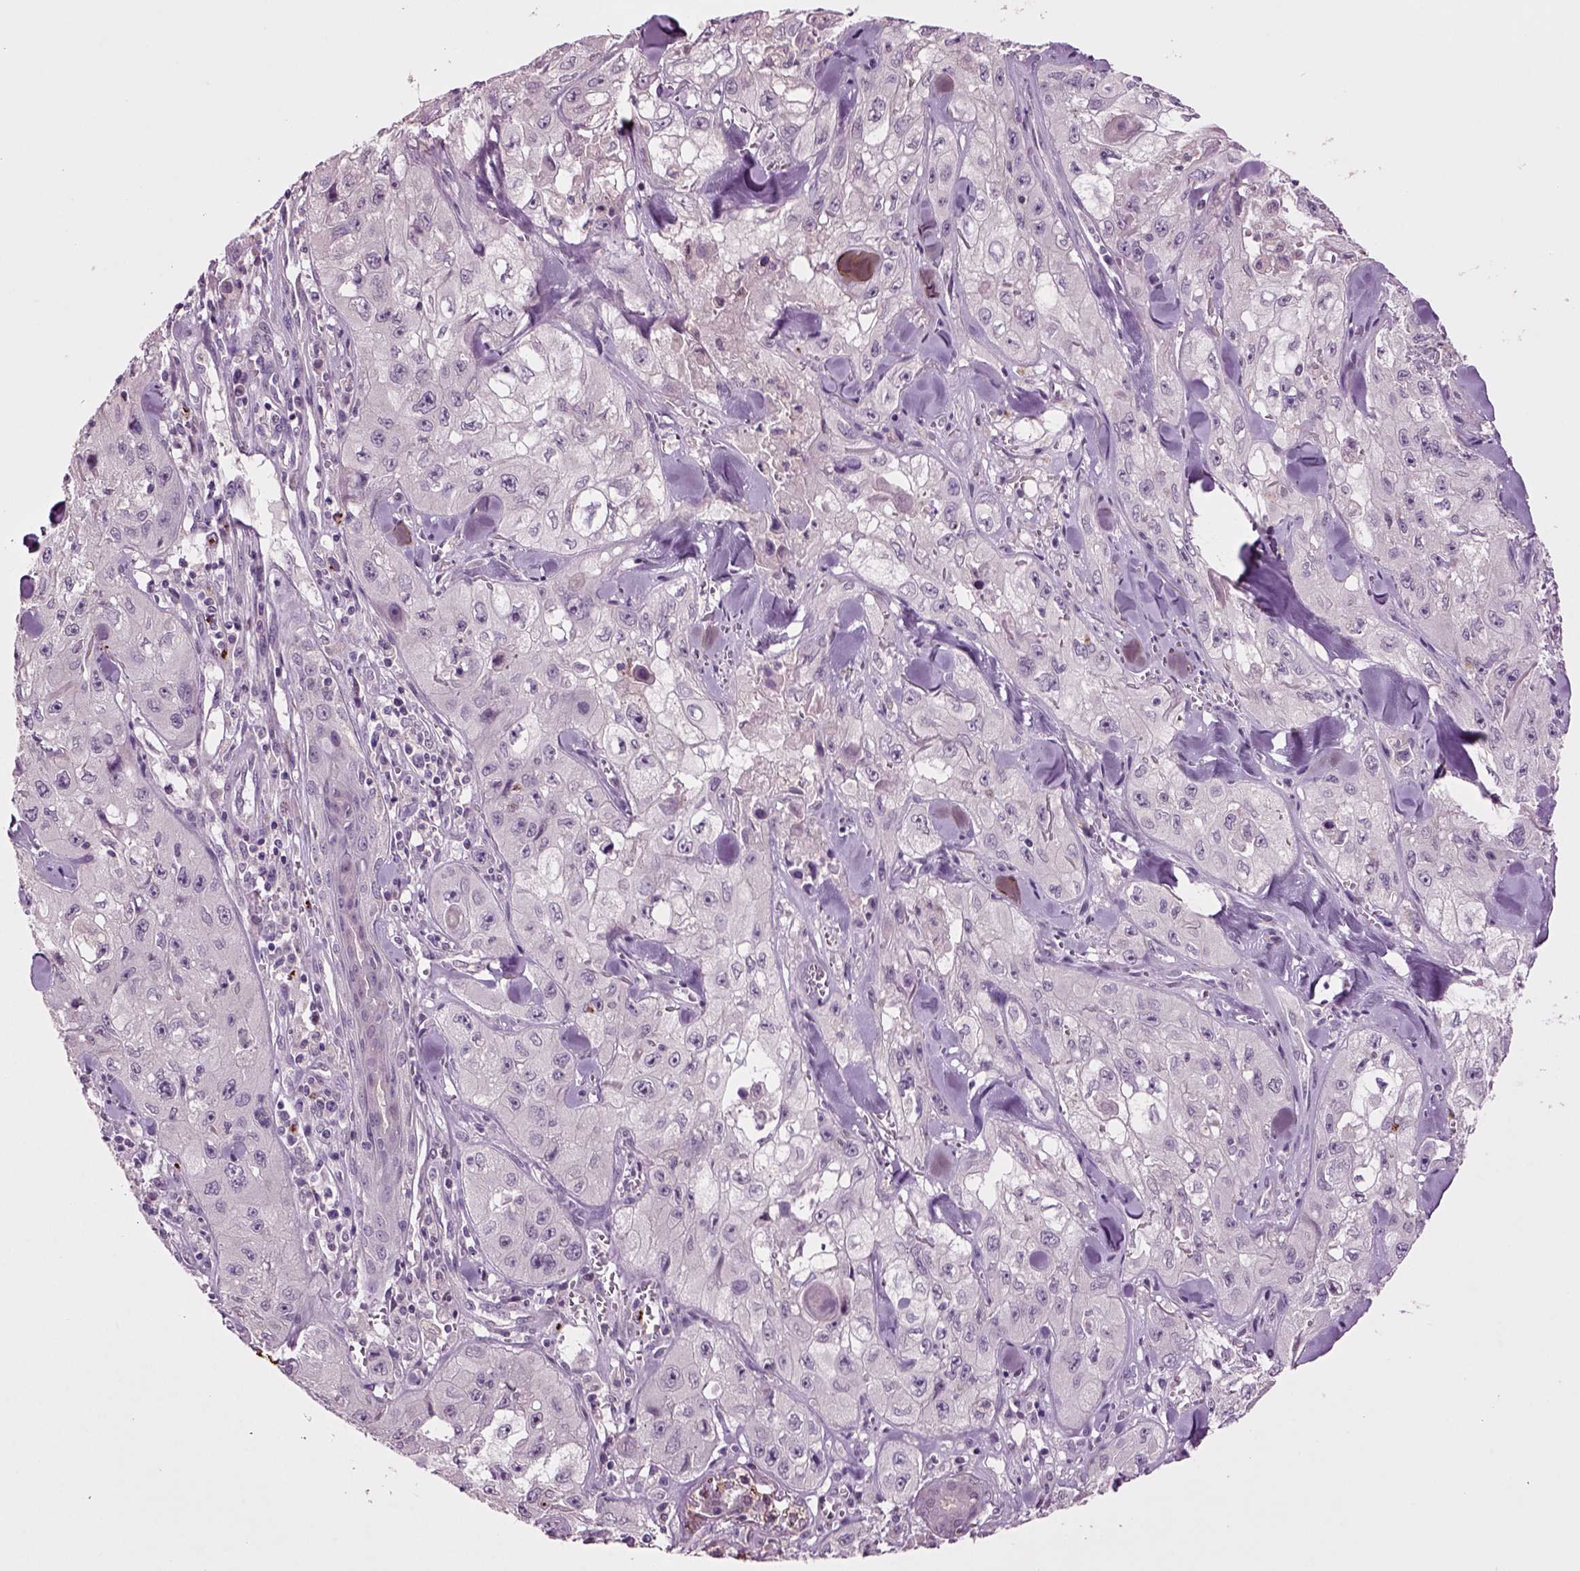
{"staining": {"intensity": "negative", "quantity": "none", "location": "none"}, "tissue": "skin cancer", "cell_type": "Tumor cells", "image_type": "cancer", "snomed": [{"axis": "morphology", "description": "Squamous cell carcinoma, NOS"}, {"axis": "topography", "description": "Skin"}, {"axis": "topography", "description": "Subcutis"}], "caption": "This is an IHC photomicrograph of human skin cancer. There is no positivity in tumor cells.", "gene": "SLC17A6", "patient": {"sex": "male", "age": 73}}